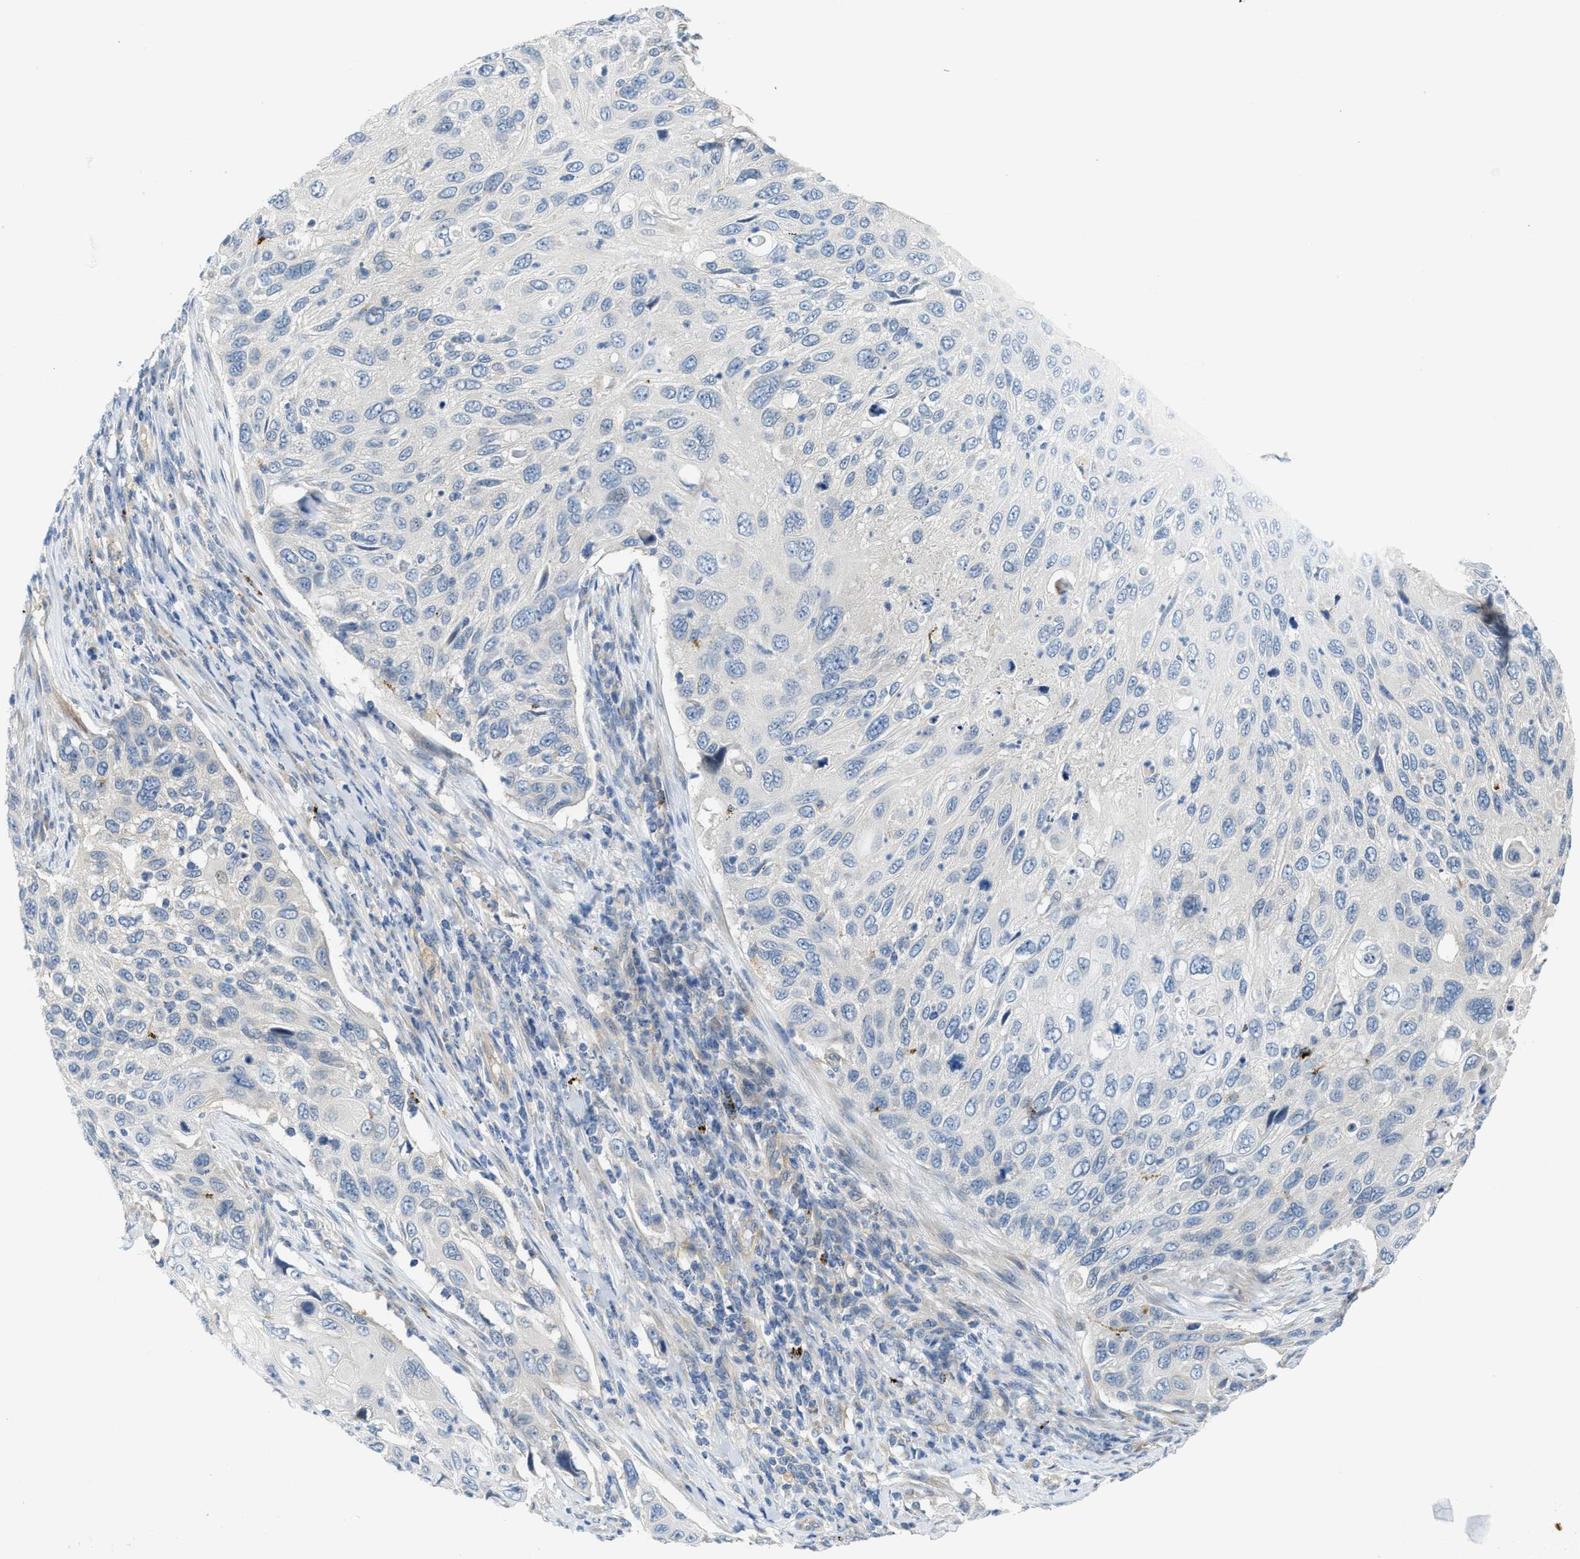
{"staining": {"intensity": "negative", "quantity": "none", "location": "none"}, "tissue": "cervical cancer", "cell_type": "Tumor cells", "image_type": "cancer", "snomed": [{"axis": "morphology", "description": "Squamous cell carcinoma, NOS"}, {"axis": "topography", "description": "Cervix"}], "caption": "Tumor cells are negative for protein expression in human squamous cell carcinoma (cervical).", "gene": "KLHDC10", "patient": {"sex": "female", "age": 70}}